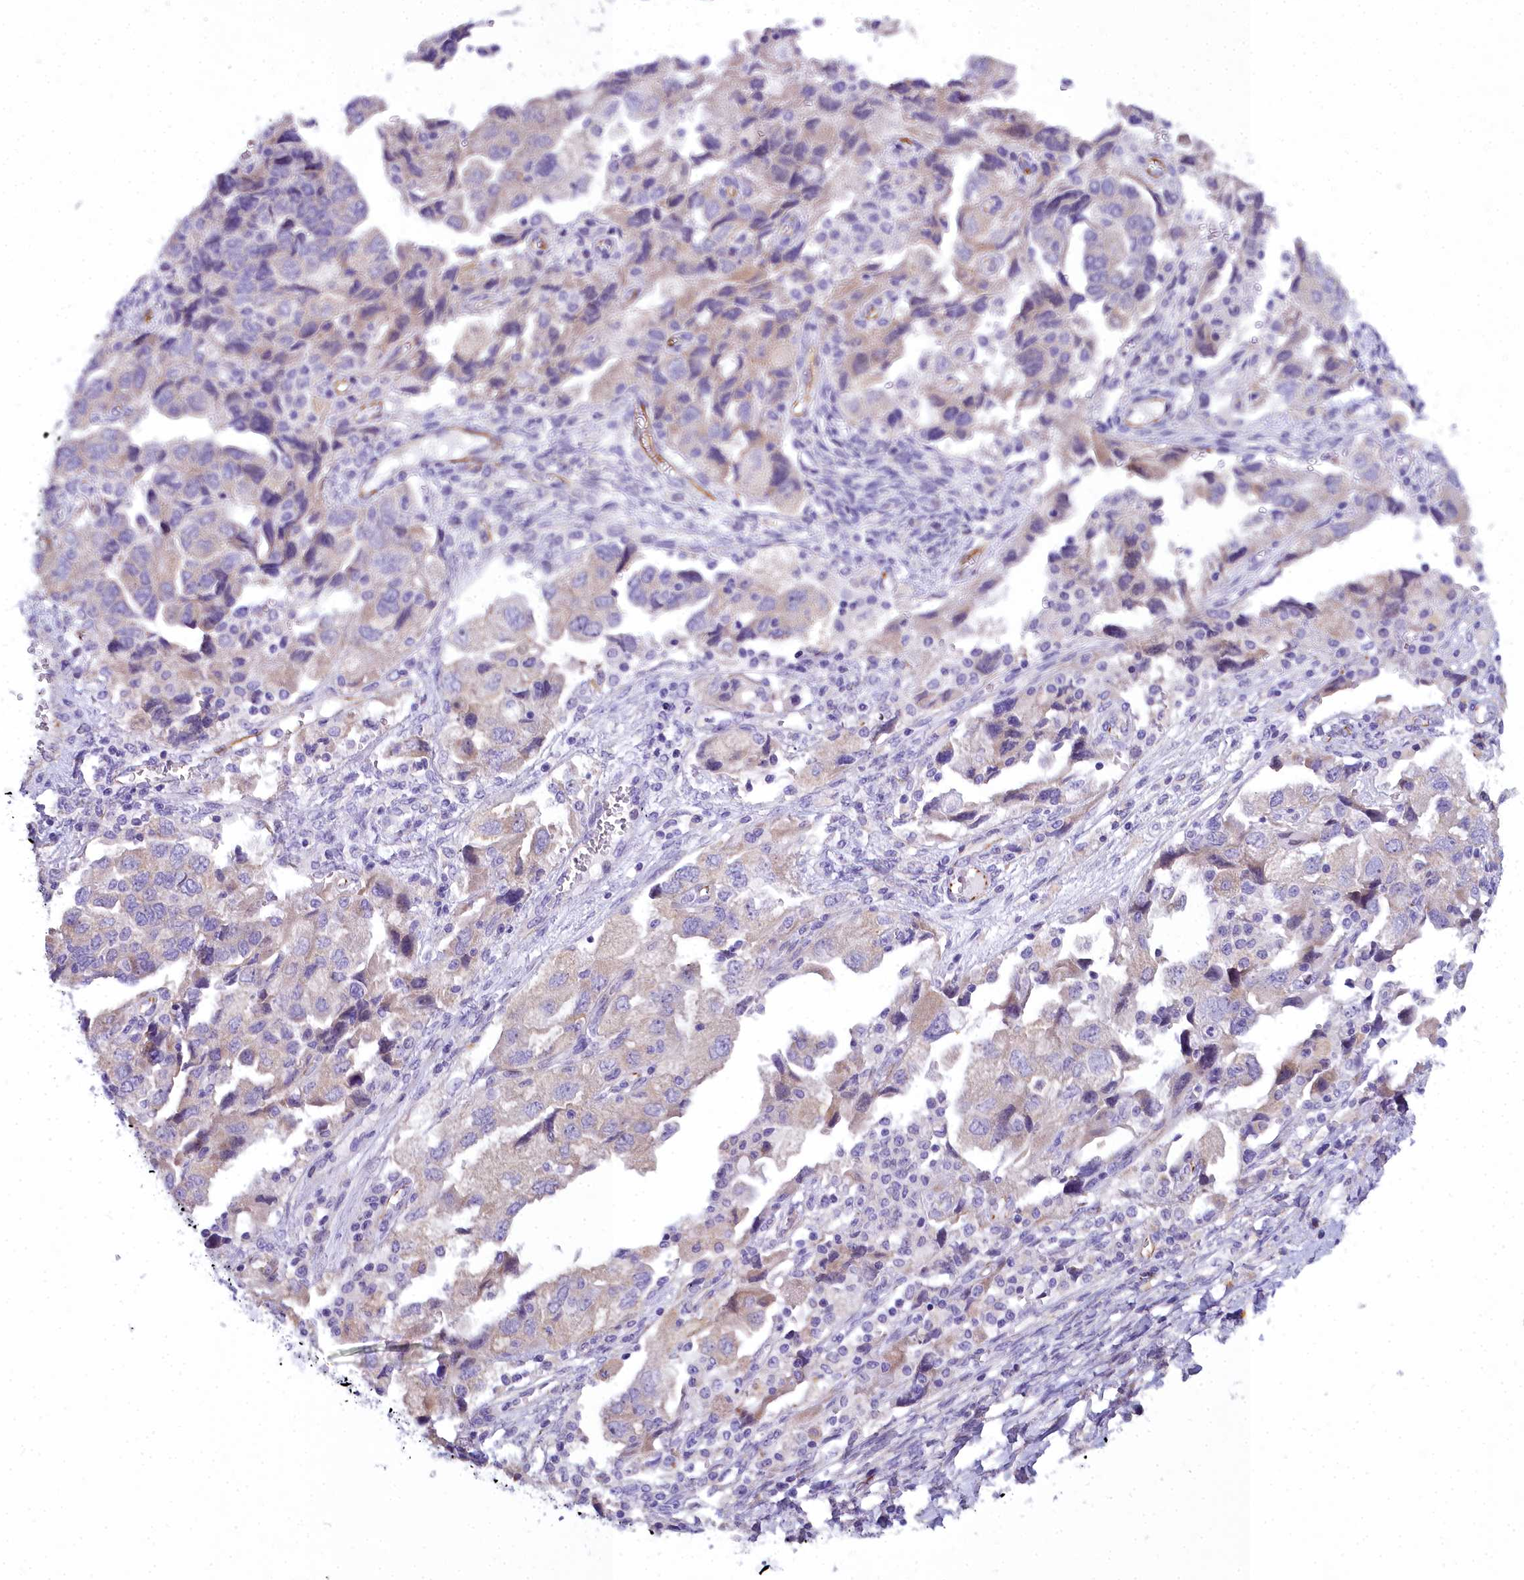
{"staining": {"intensity": "negative", "quantity": "none", "location": "none"}, "tissue": "ovarian cancer", "cell_type": "Tumor cells", "image_type": "cancer", "snomed": [{"axis": "morphology", "description": "Carcinoma, NOS"}, {"axis": "morphology", "description": "Cystadenocarcinoma, serous, NOS"}, {"axis": "topography", "description": "Ovary"}], "caption": "Immunohistochemistry micrograph of human ovarian serous cystadenocarcinoma stained for a protein (brown), which reveals no positivity in tumor cells. (Immunohistochemistry (ihc), brightfield microscopy, high magnification).", "gene": "TIMM22", "patient": {"sex": "female", "age": 69}}